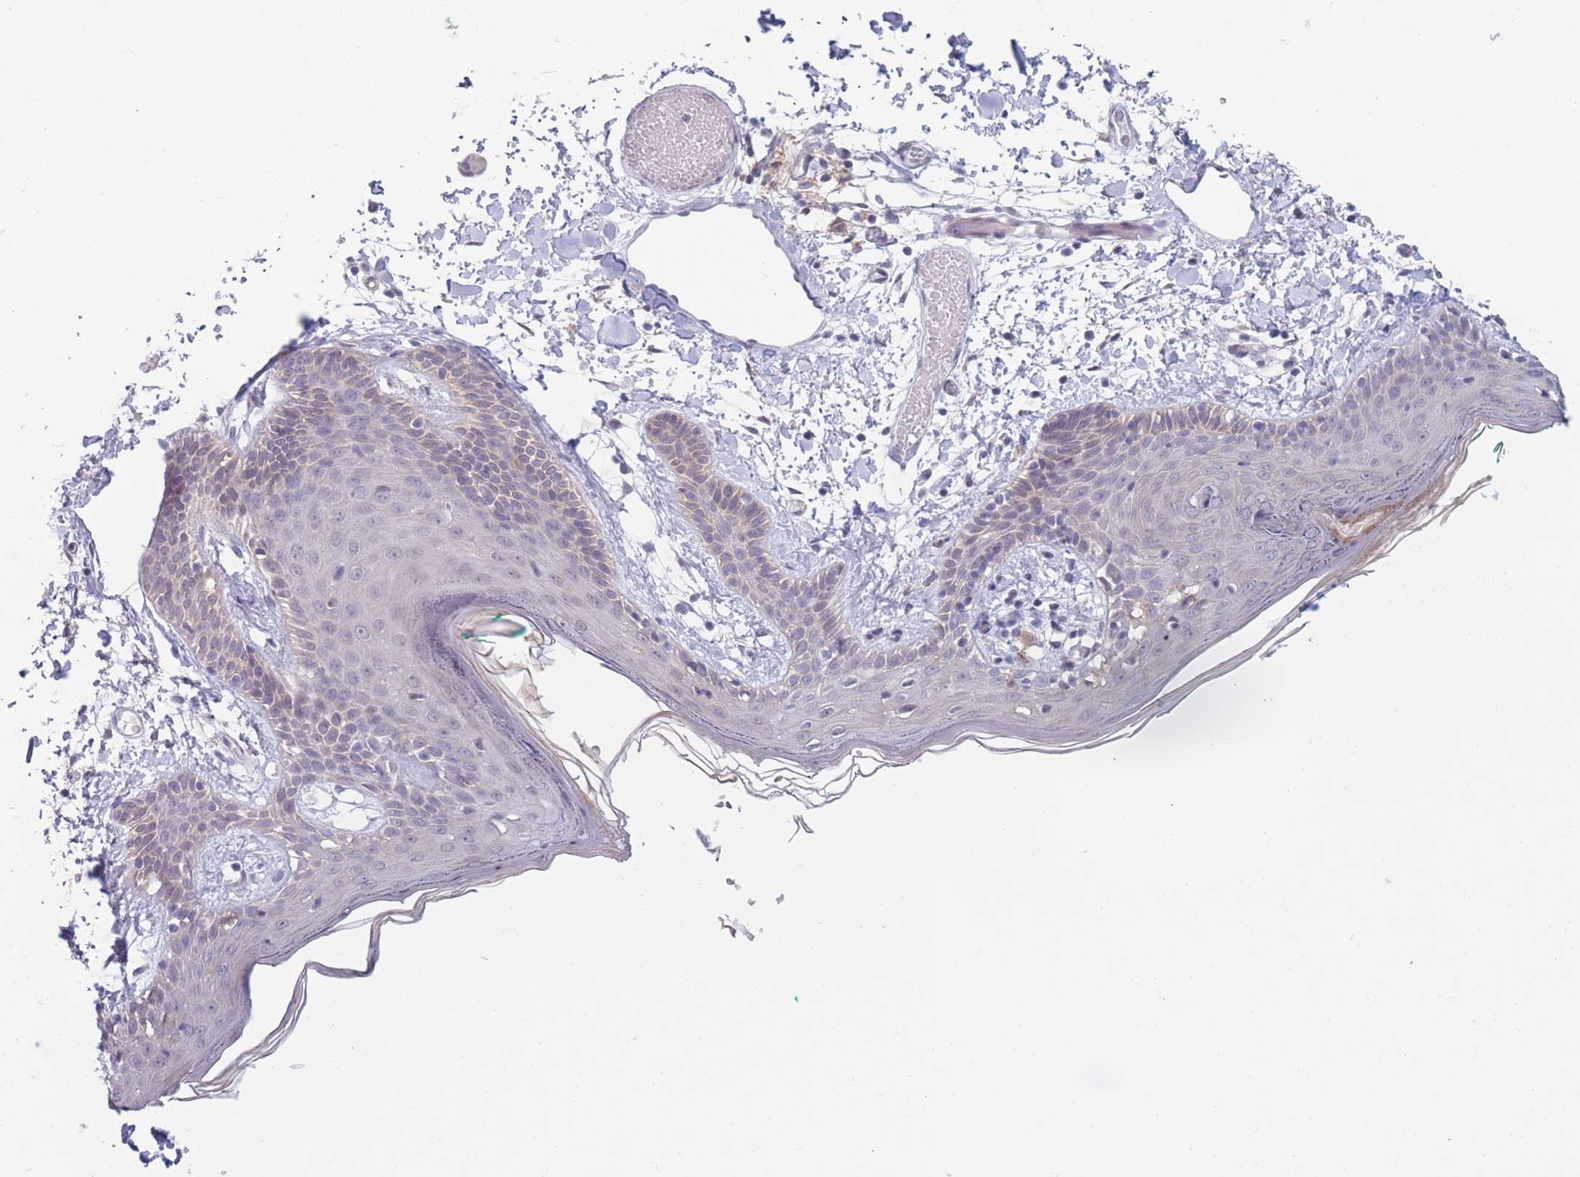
{"staining": {"intensity": "negative", "quantity": "none", "location": "none"}, "tissue": "skin", "cell_type": "Fibroblasts", "image_type": "normal", "snomed": [{"axis": "morphology", "description": "Normal tissue, NOS"}, {"axis": "topography", "description": "Skin"}], "caption": "IHC of unremarkable skin reveals no staining in fibroblasts. Nuclei are stained in blue.", "gene": "PODXL", "patient": {"sex": "male", "age": 79}}